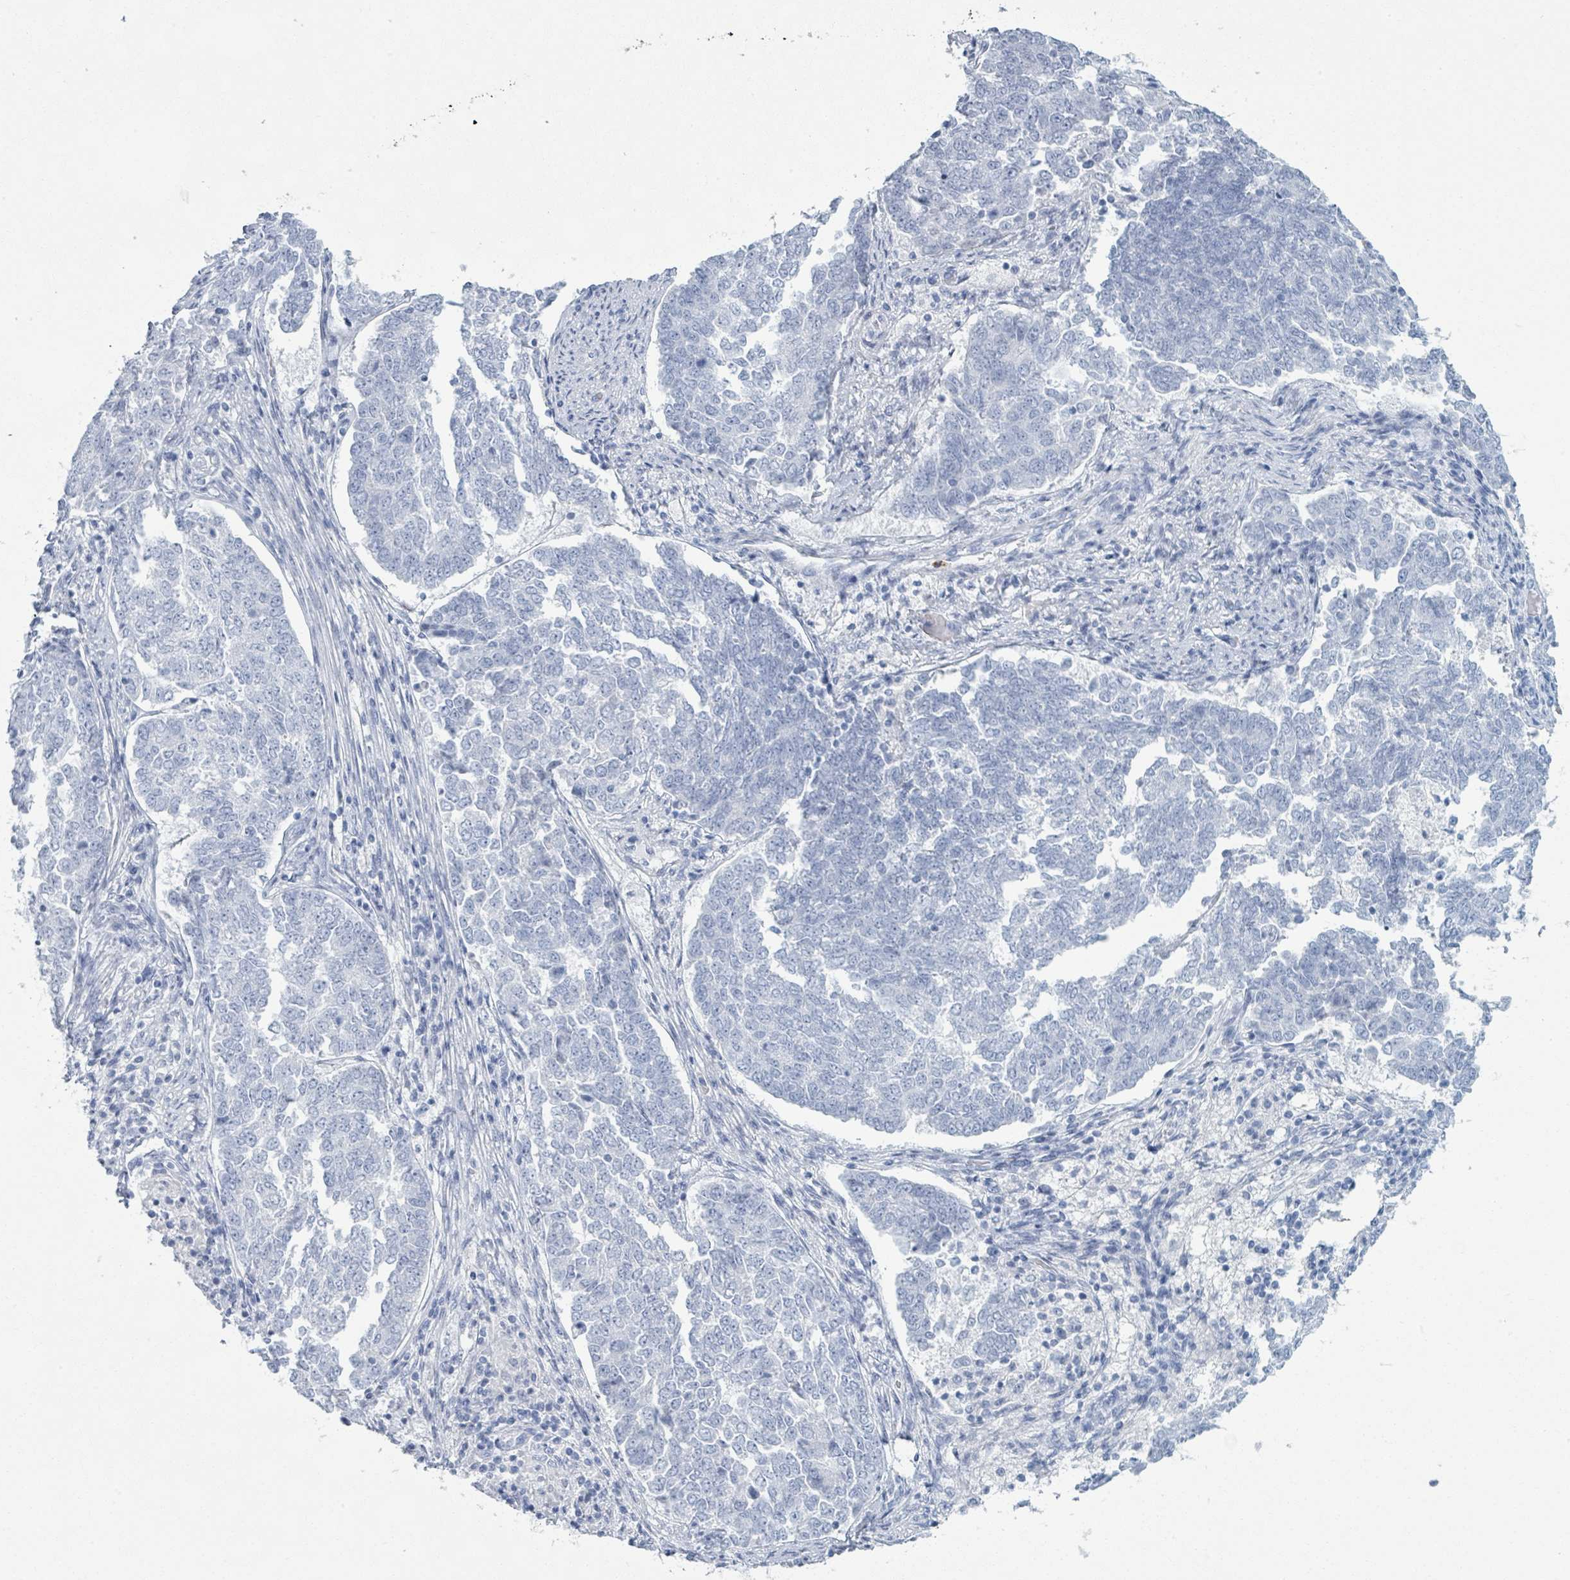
{"staining": {"intensity": "negative", "quantity": "none", "location": "none"}, "tissue": "endometrial cancer", "cell_type": "Tumor cells", "image_type": "cancer", "snomed": [{"axis": "morphology", "description": "Adenocarcinoma, NOS"}, {"axis": "topography", "description": "Endometrium"}], "caption": "Immunohistochemistry photomicrograph of human endometrial cancer (adenocarcinoma) stained for a protein (brown), which shows no staining in tumor cells.", "gene": "DEFA4", "patient": {"sex": "female", "age": 80}}